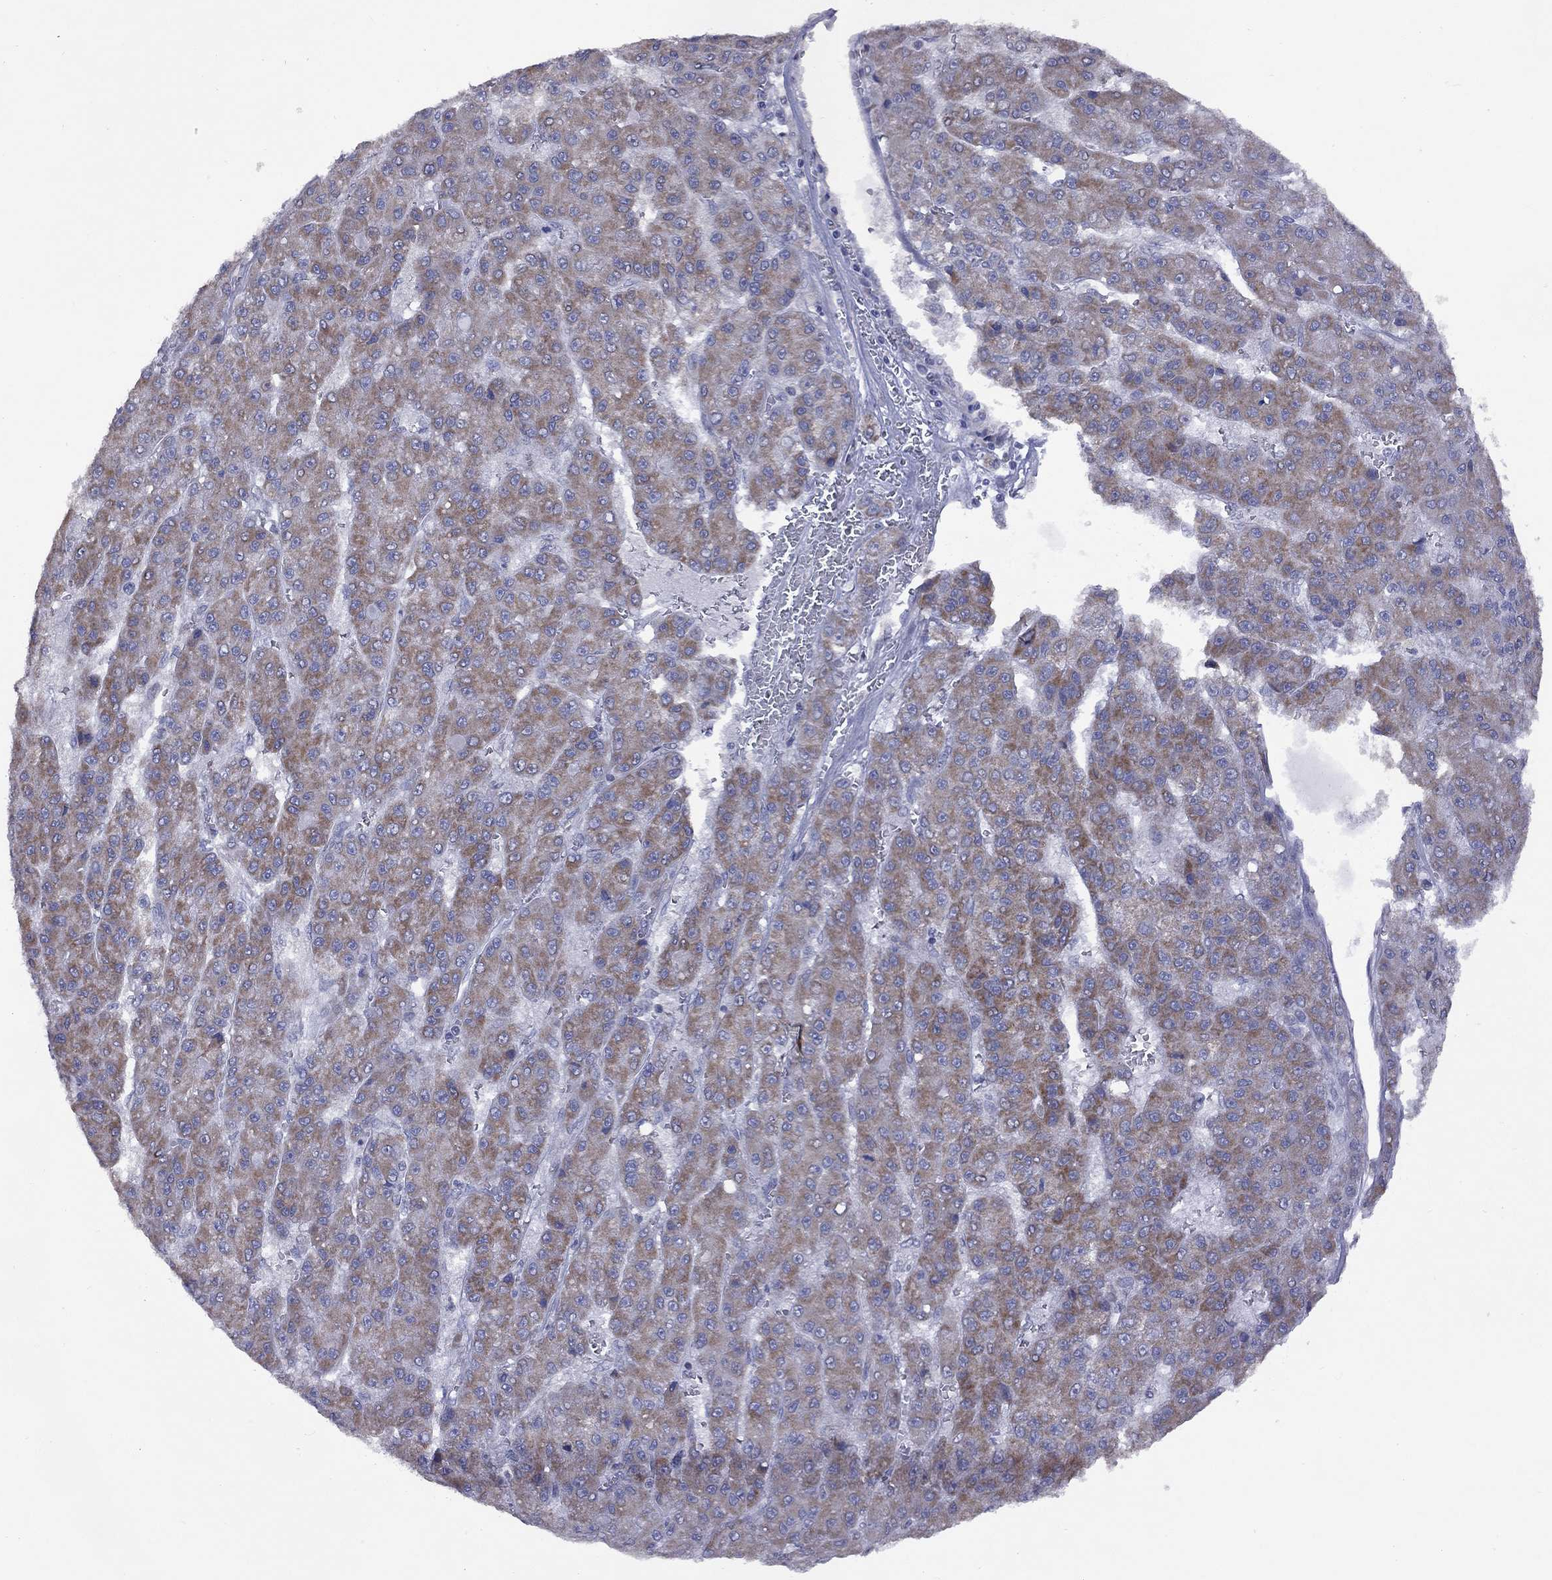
{"staining": {"intensity": "moderate", "quantity": ">75%", "location": "cytoplasmic/membranous"}, "tissue": "liver cancer", "cell_type": "Tumor cells", "image_type": "cancer", "snomed": [{"axis": "morphology", "description": "Carcinoma, Hepatocellular, NOS"}, {"axis": "topography", "description": "Liver"}], "caption": "Liver cancer (hepatocellular carcinoma) stained for a protein (brown) reveals moderate cytoplasmic/membranous positive positivity in approximately >75% of tumor cells.", "gene": "NDUFB1", "patient": {"sex": "male", "age": 70}}